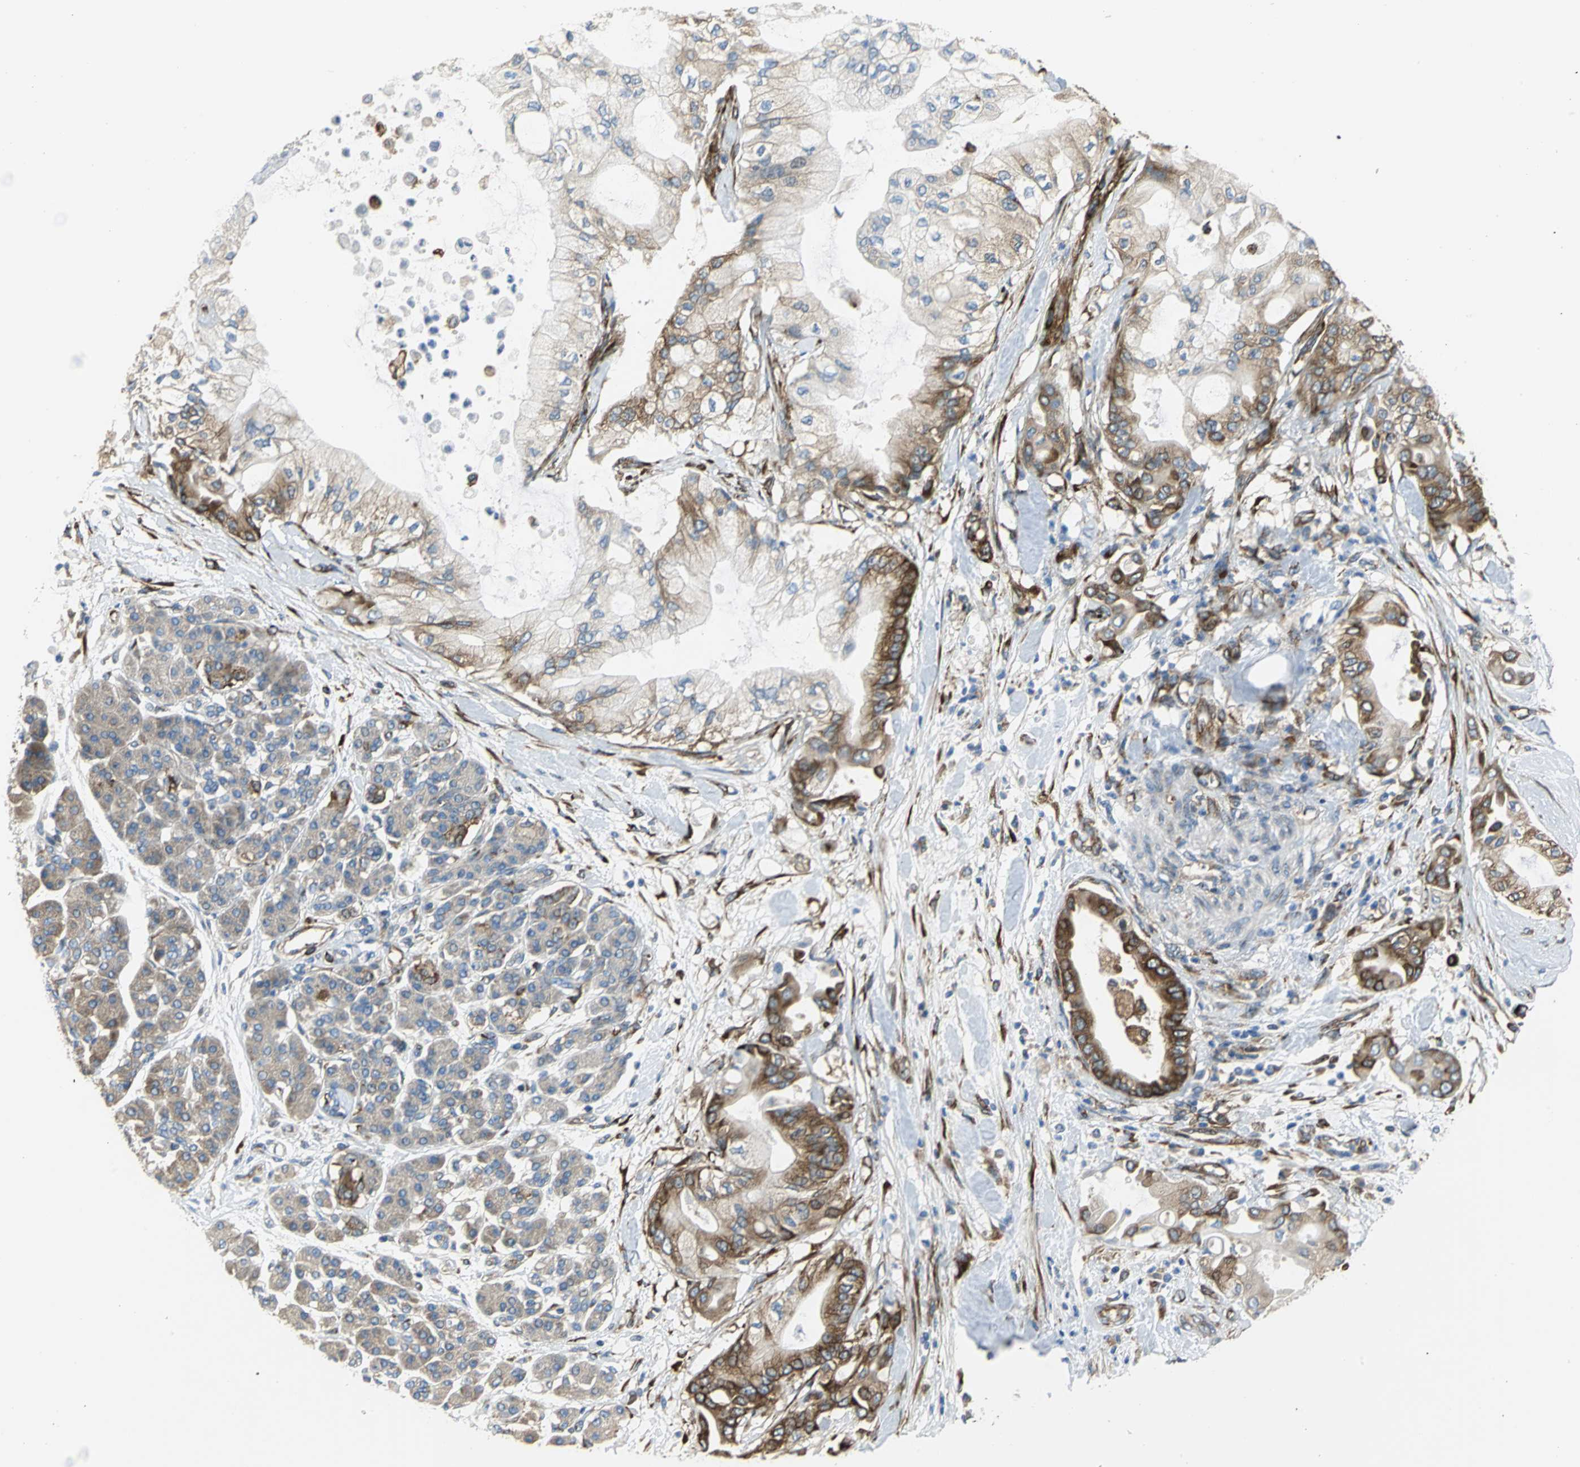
{"staining": {"intensity": "moderate", "quantity": ">75%", "location": "cytoplasmic/membranous"}, "tissue": "pancreatic cancer", "cell_type": "Tumor cells", "image_type": "cancer", "snomed": [{"axis": "morphology", "description": "Adenocarcinoma, NOS"}, {"axis": "morphology", "description": "Adenocarcinoma, metastatic, NOS"}, {"axis": "topography", "description": "Lymph node"}, {"axis": "topography", "description": "Pancreas"}, {"axis": "topography", "description": "Duodenum"}], "caption": "This is a photomicrograph of immunohistochemistry staining of pancreatic cancer (adenocarcinoma), which shows moderate staining in the cytoplasmic/membranous of tumor cells.", "gene": "YBX1", "patient": {"sex": "female", "age": 64}}